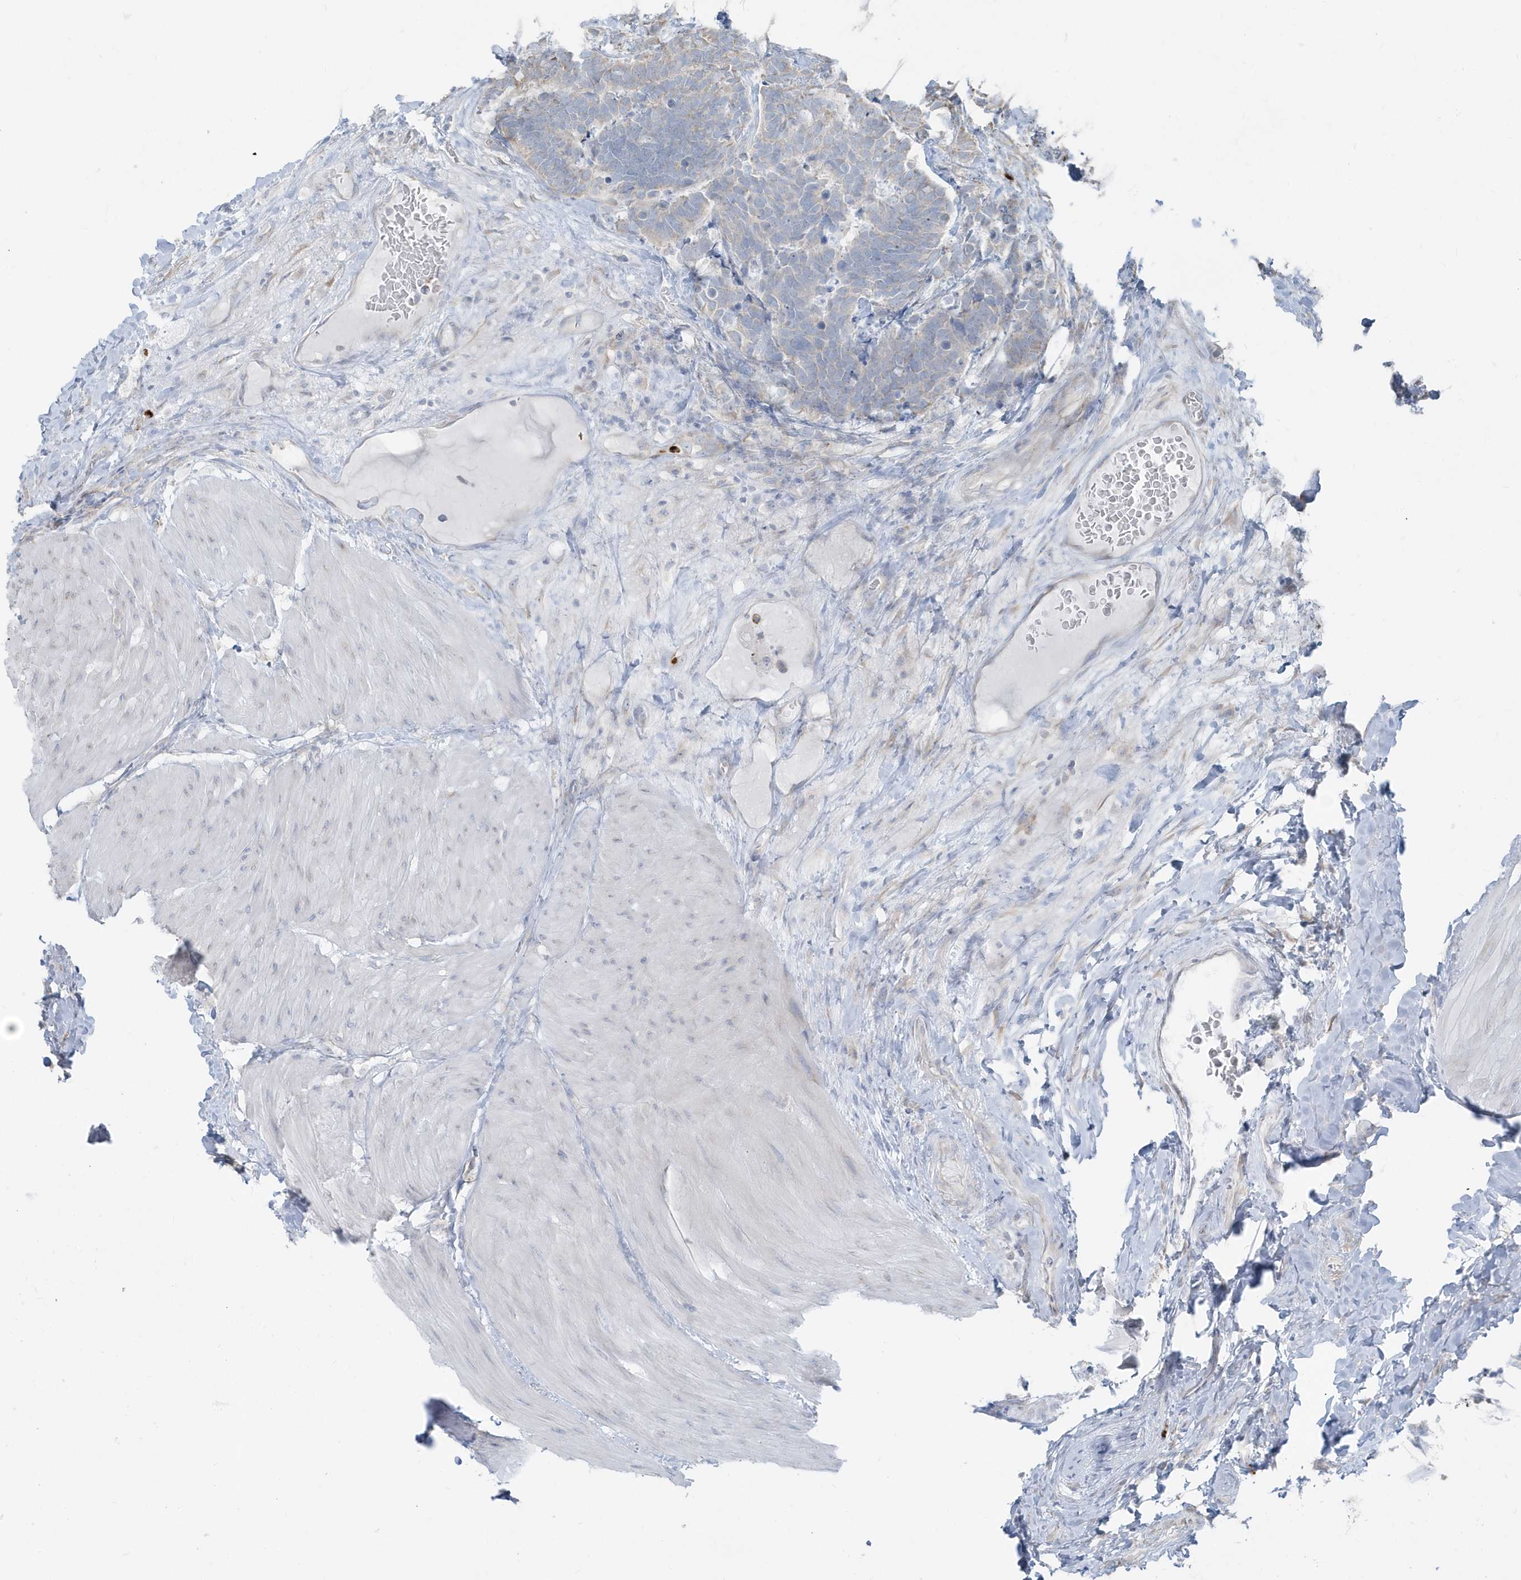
{"staining": {"intensity": "negative", "quantity": "none", "location": "none"}, "tissue": "carcinoid", "cell_type": "Tumor cells", "image_type": "cancer", "snomed": [{"axis": "morphology", "description": "Carcinoma, NOS"}, {"axis": "morphology", "description": "Carcinoid, malignant, NOS"}, {"axis": "topography", "description": "Urinary bladder"}], "caption": "DAB immunohistochemical staining of carcinoid exhibits no significant expression in tumor cells.", "gene": "CCNJ", "patient": {"sex": "male", "age": 57}}